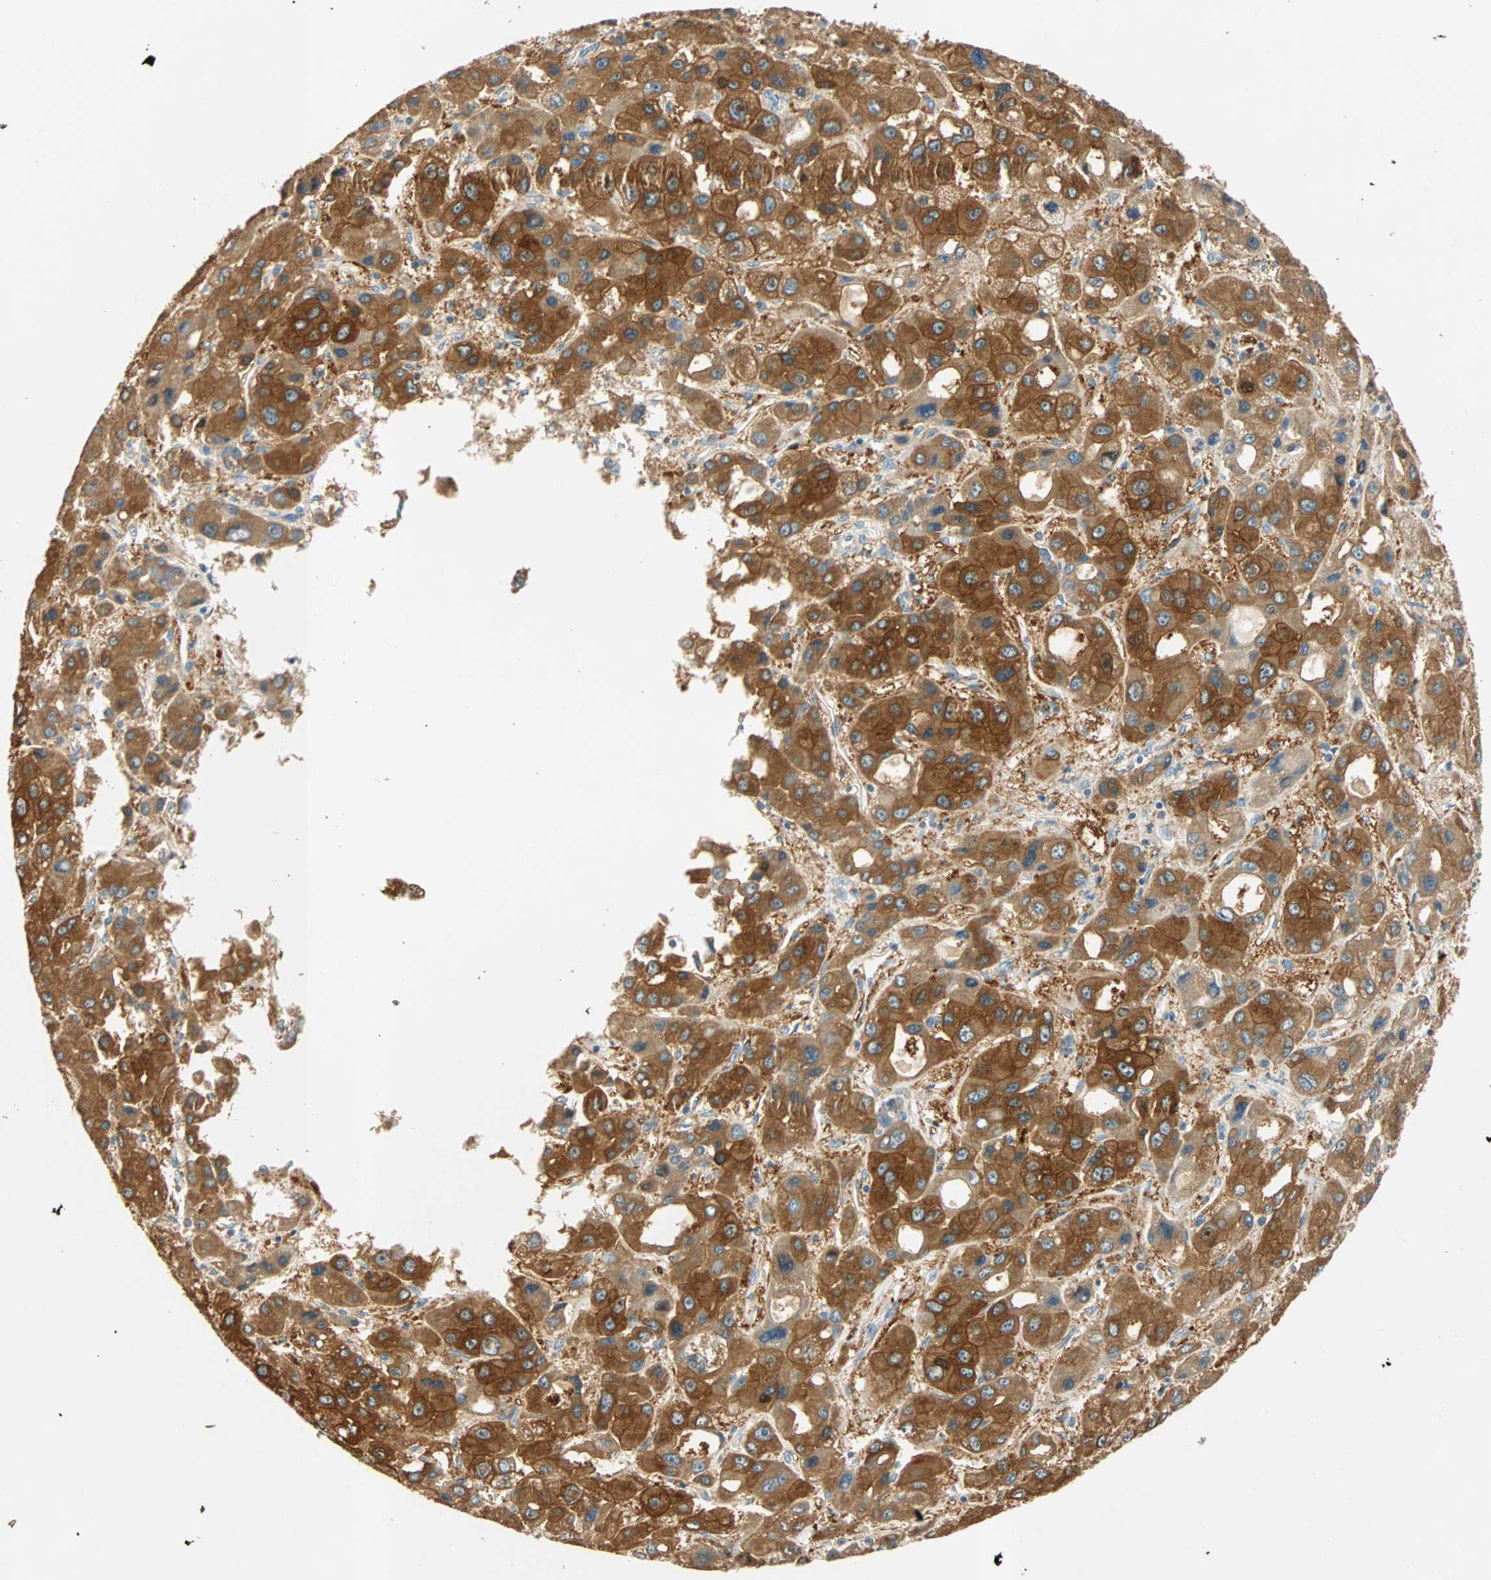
{"staining": {"intensity": "strong", "quantity": ">75%", "location": "cytoplasmic/membranous"}, "tissue": "liver cancer", "cell_type": "Tumor cells", "image_type": "cancer", "snomed": [{"axis": "morphology", "description": "Carcinoma, Hepatocellular, NOS"}, {"axis": "topography", "description": "Liver"}], "caption": "Human liver cancer (hepatocellular carcinoma) stained with a brown dye reveals strong cytoplasmic/membranous positive staining in approximately >75% of tumor cells.", "gene": "RAD18", "patient": {"sex": "male", "age": 55}}